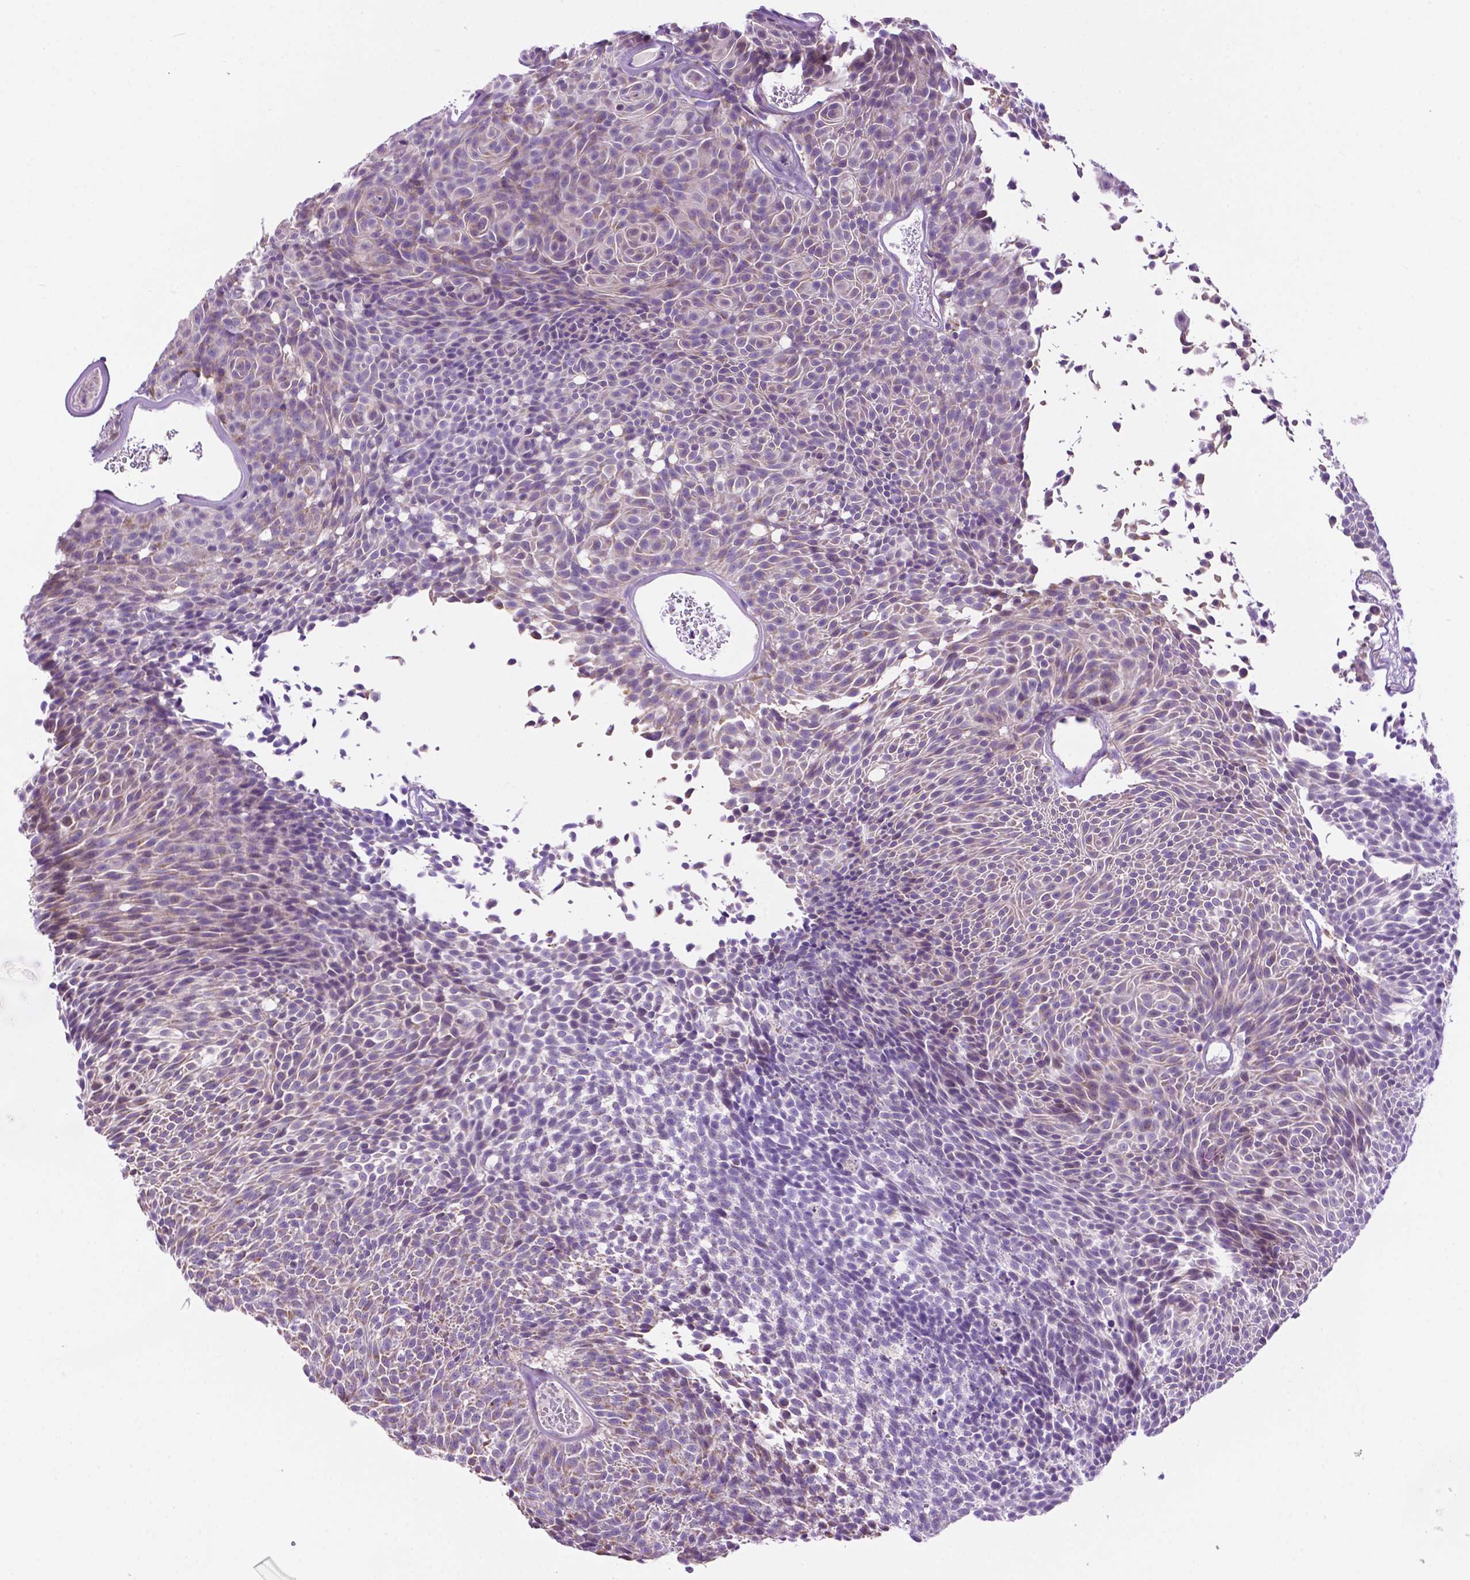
{"staining": {"intensity": "weak", "quantity": "<25%", "location": "cytoplasmic/membranous"}, "tissue": "urothelial cancer", "cell_type": "Tumor cells", "image_type": "cancer", "snomed": [{"axis": "morphology", "description": "Urothelial carcinoma, Low grade"}, {"axis": "topography", "description": "Urinary bladder"}], "caption": "Low-grade urothelial carcinoma stained for a protein using IHC shows no positivity tumor cells.", "gene": "PHYHIP", "patient": {"sex": "male", "age": 77}}